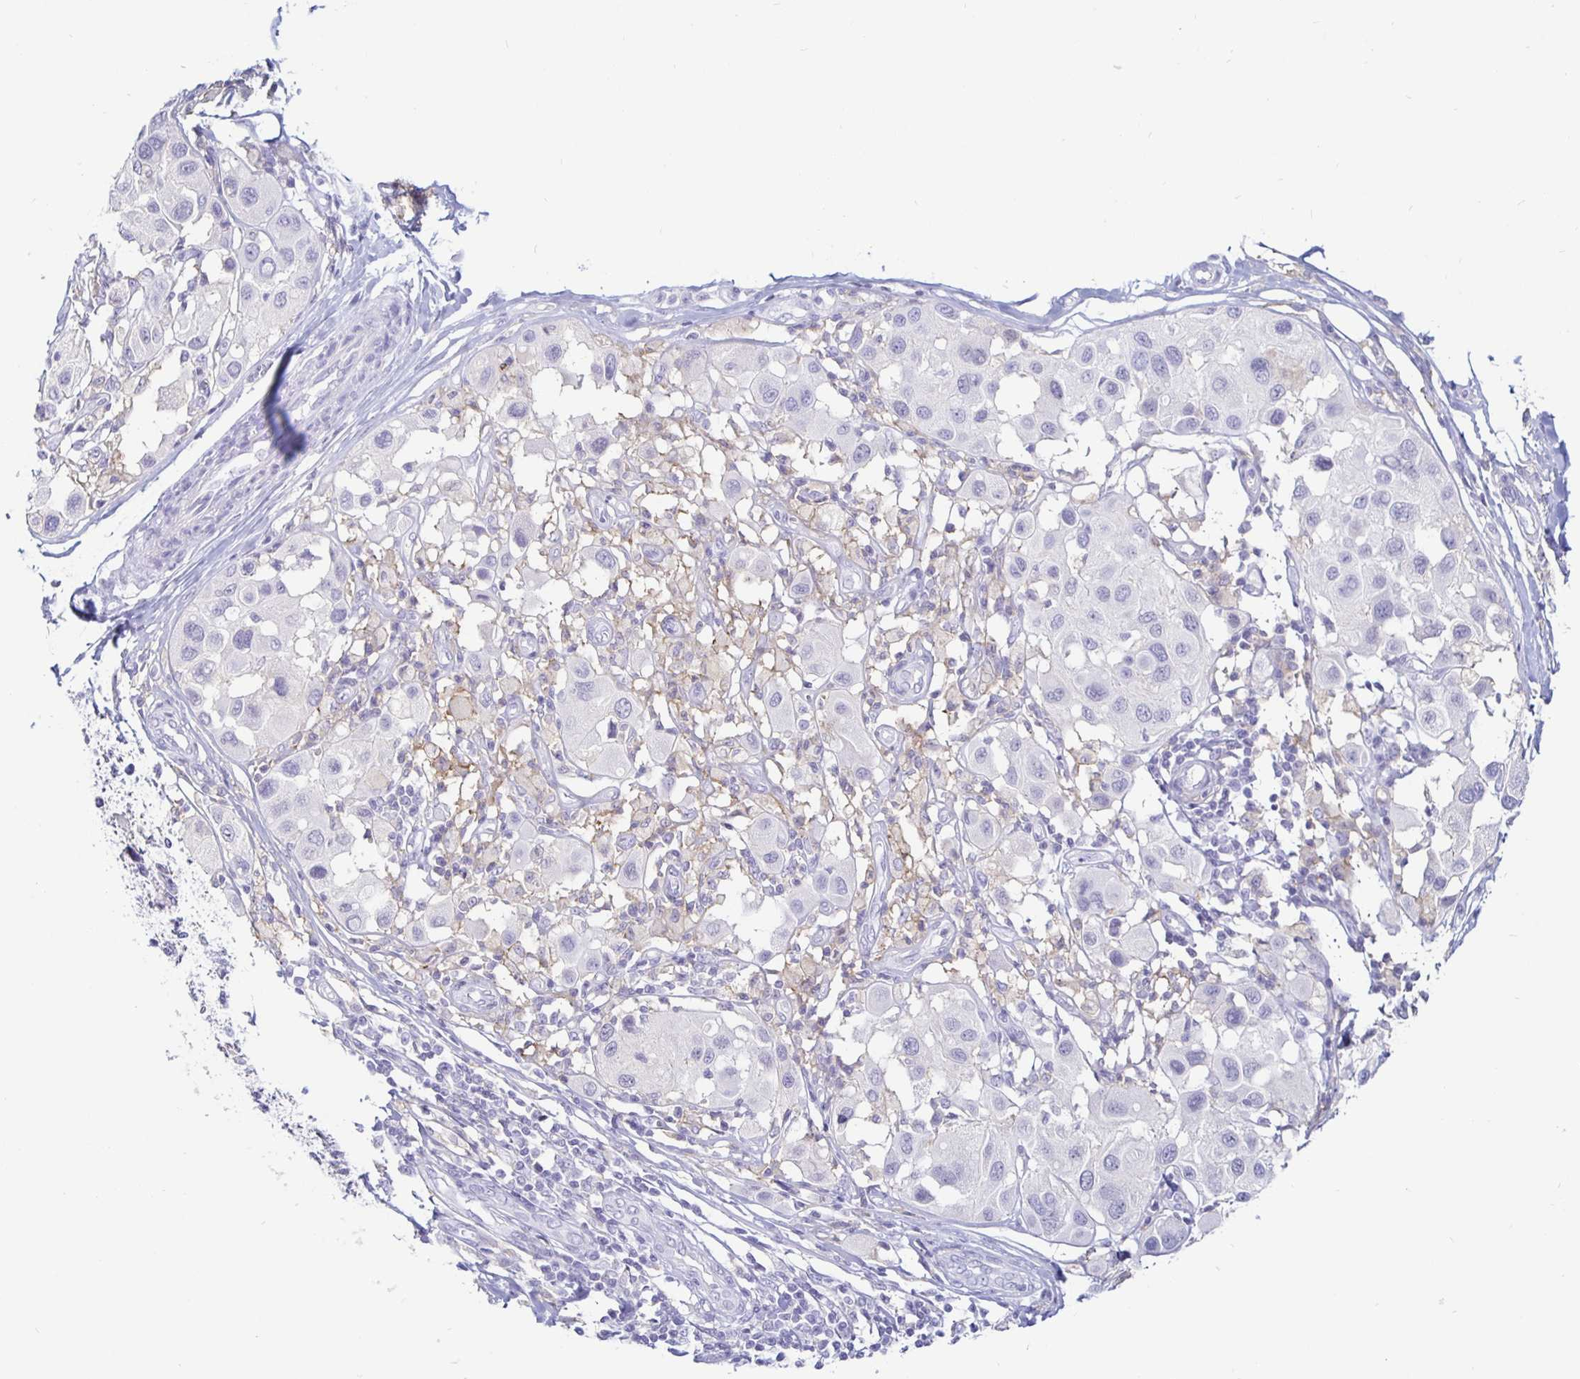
{"staining": {"intensity": "negative", "quantity": "none", "location": "none"}, "tissue": "melanoma", "cell_type": "Tumor cells", "image_type": "cancer", "snomed": [{"axis": "morphology", "description": "Malignant melanoma, Metastatic site"}, {"axis": "topography", "description": "Skin"}], "caption": "Immunohistochemical staining of melanoma displays no significant staining in tumor cells. (DAB (3,3'-diaminobenzidine) immunohistochemistry with hematoxylin counter stain).", "gene": "SIRPA", "patient": {"sex": "male", "age": 41}}